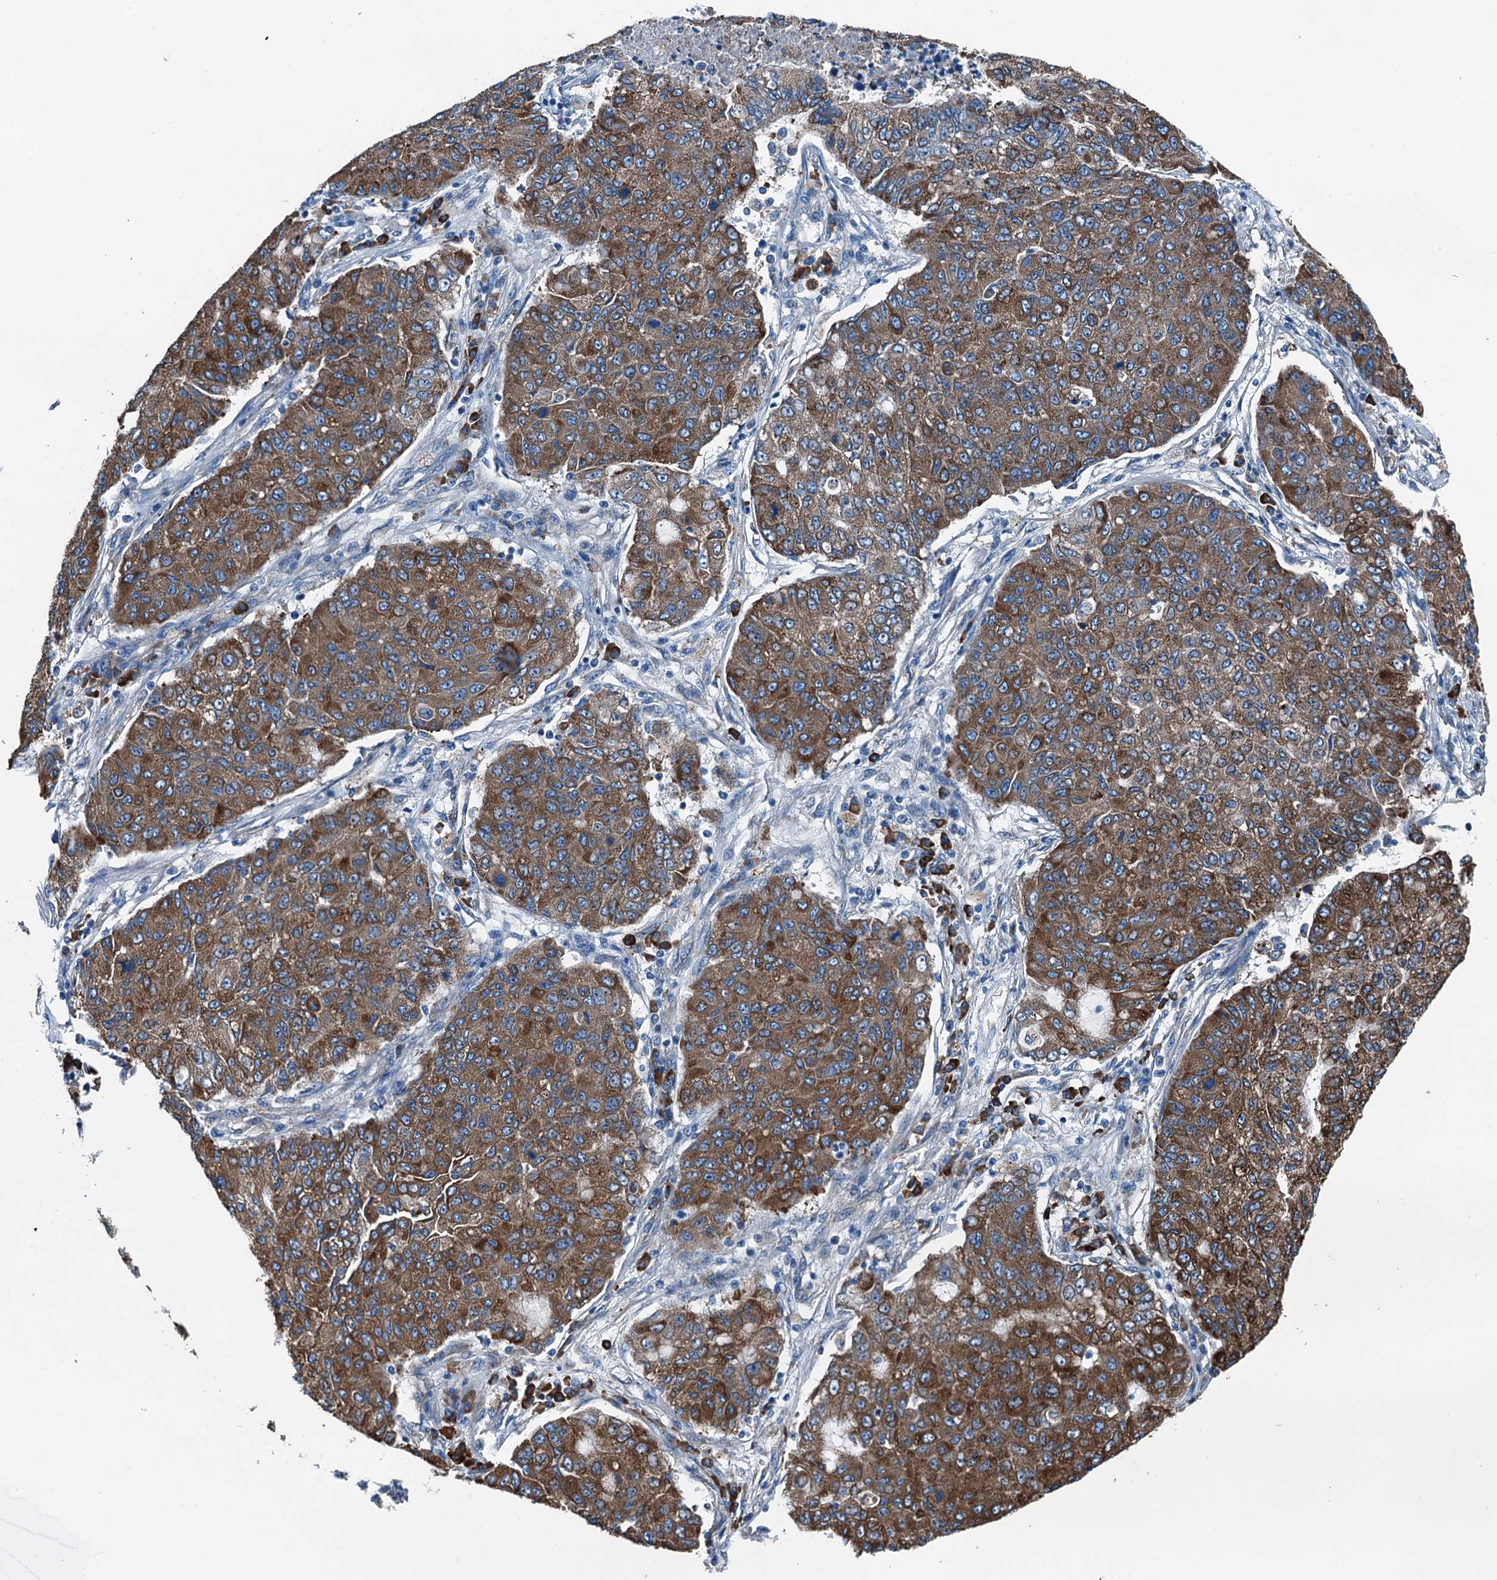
{"staining": {"intensity": "moderate", "quantity": ">75%", "location": "cytoplasmic/membranous"}, "tissue": "lung cancer", "cell_type": "Tumor cells", "image_type": "cancer", "snomed": [{"axis": "morphology", "description": "Squamous cell carcinoma, NOS"}, {"axis": "topography", "description": "Lung"}], "caption": "Tumor cells display medium levels of moderate cytoplasmic/membranous positivity in about >75% of cells in lung cancer (squamous cell carcinoma).", "gene": "TAMALIN", "patient": {"sex": "male", "age": 74}}